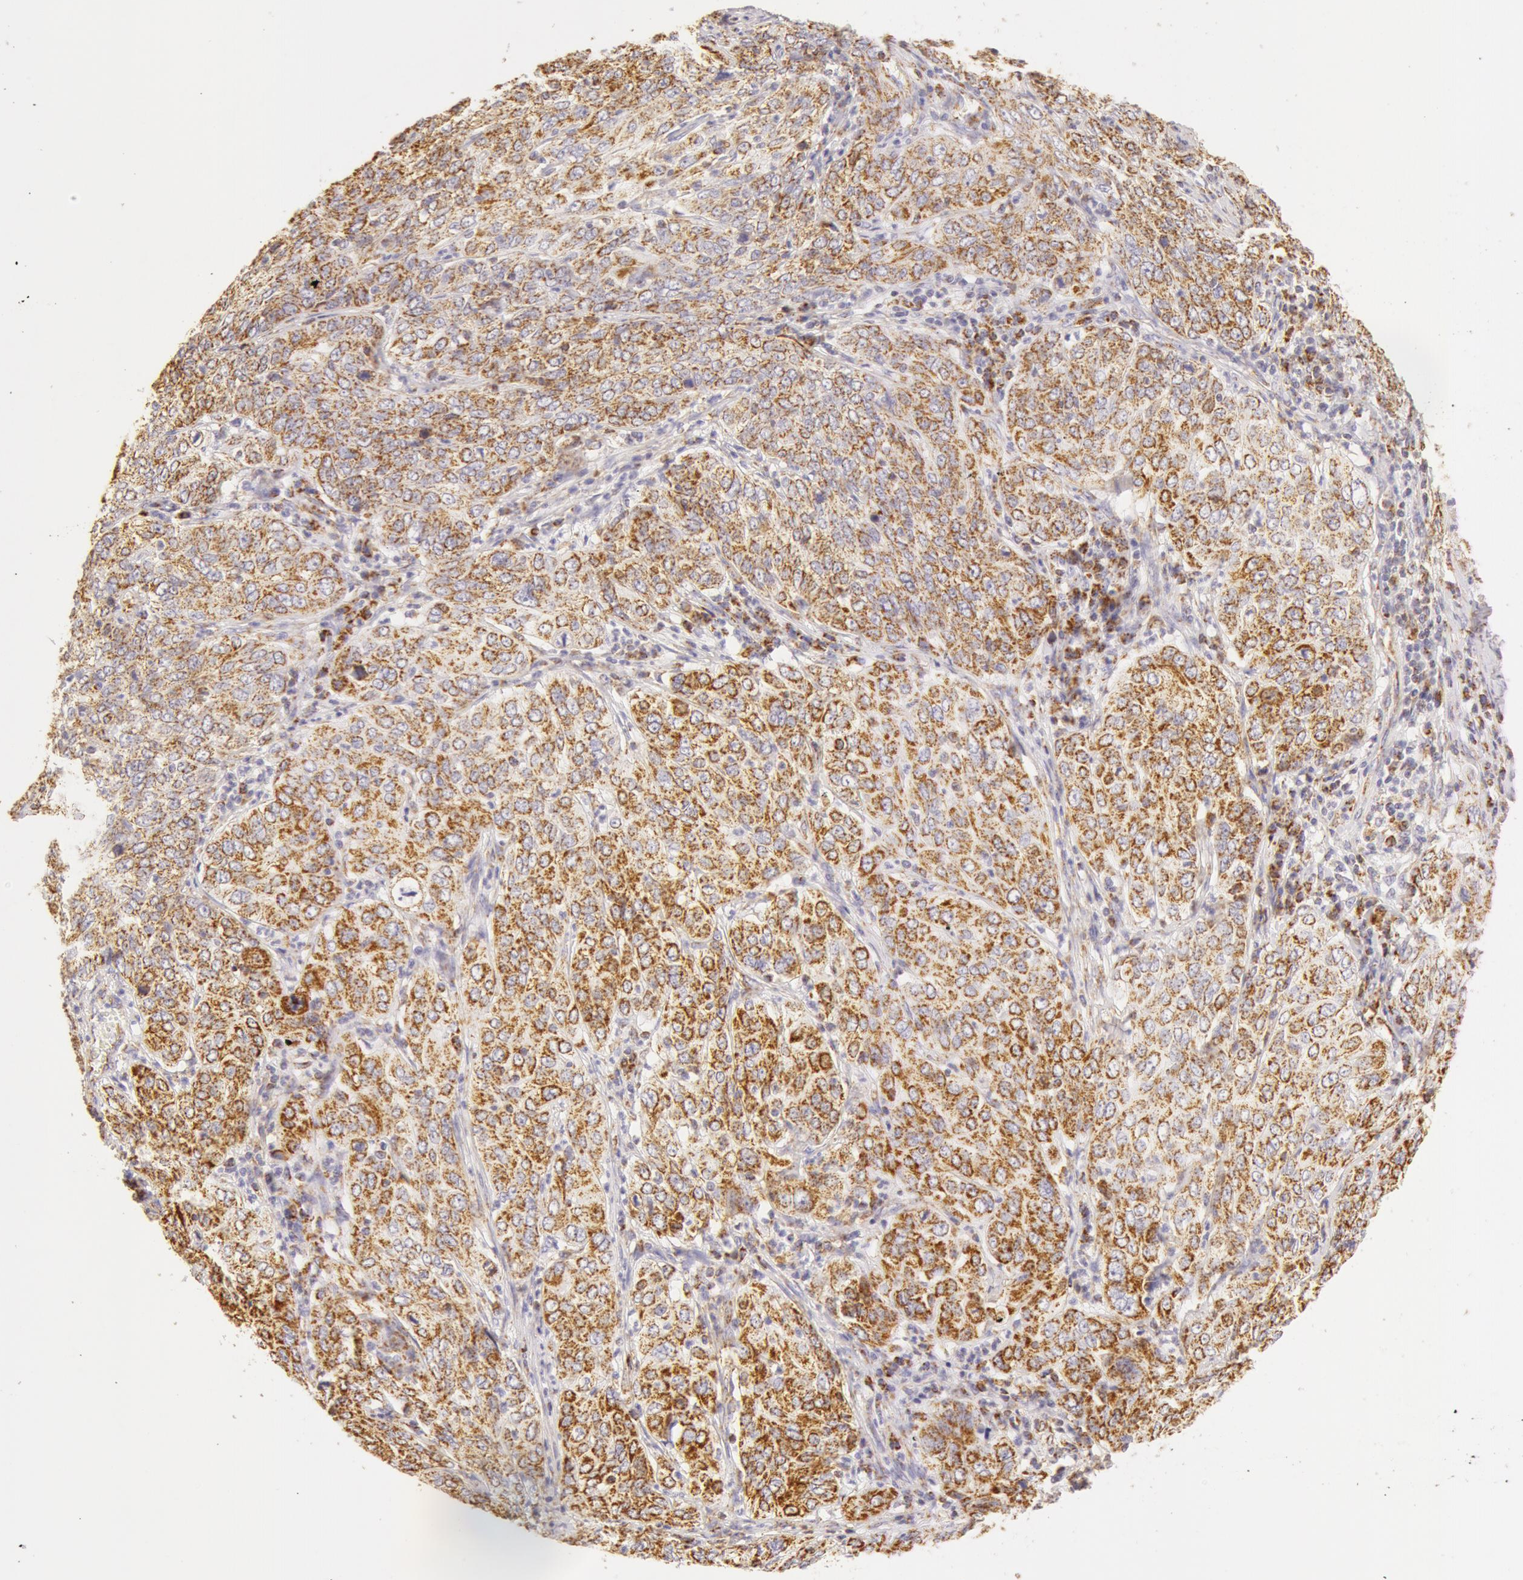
{"staining": {"intensity": "moderate", "quantity": ">75%", "location": "cytoplasmic/membranous"}, "tissue": "cervical cancer", "cell_type": "Tumor cells", "image_type": "cancer", "snomed": [{"axis": "morphology", "description": "Squamous cell carcinoma, NOS"}, {"axis": "topography", "description": "Cervix"}], "caption": "Immunohistochemical staining of cervical cancer (squamous cell carcinoma) displays medium levels of moderate cytoplasmic/membranous staining in about >75% of tumor cells.", "gene": "ATP5F1B", "patient": {"sex": "female", "age": 38}}